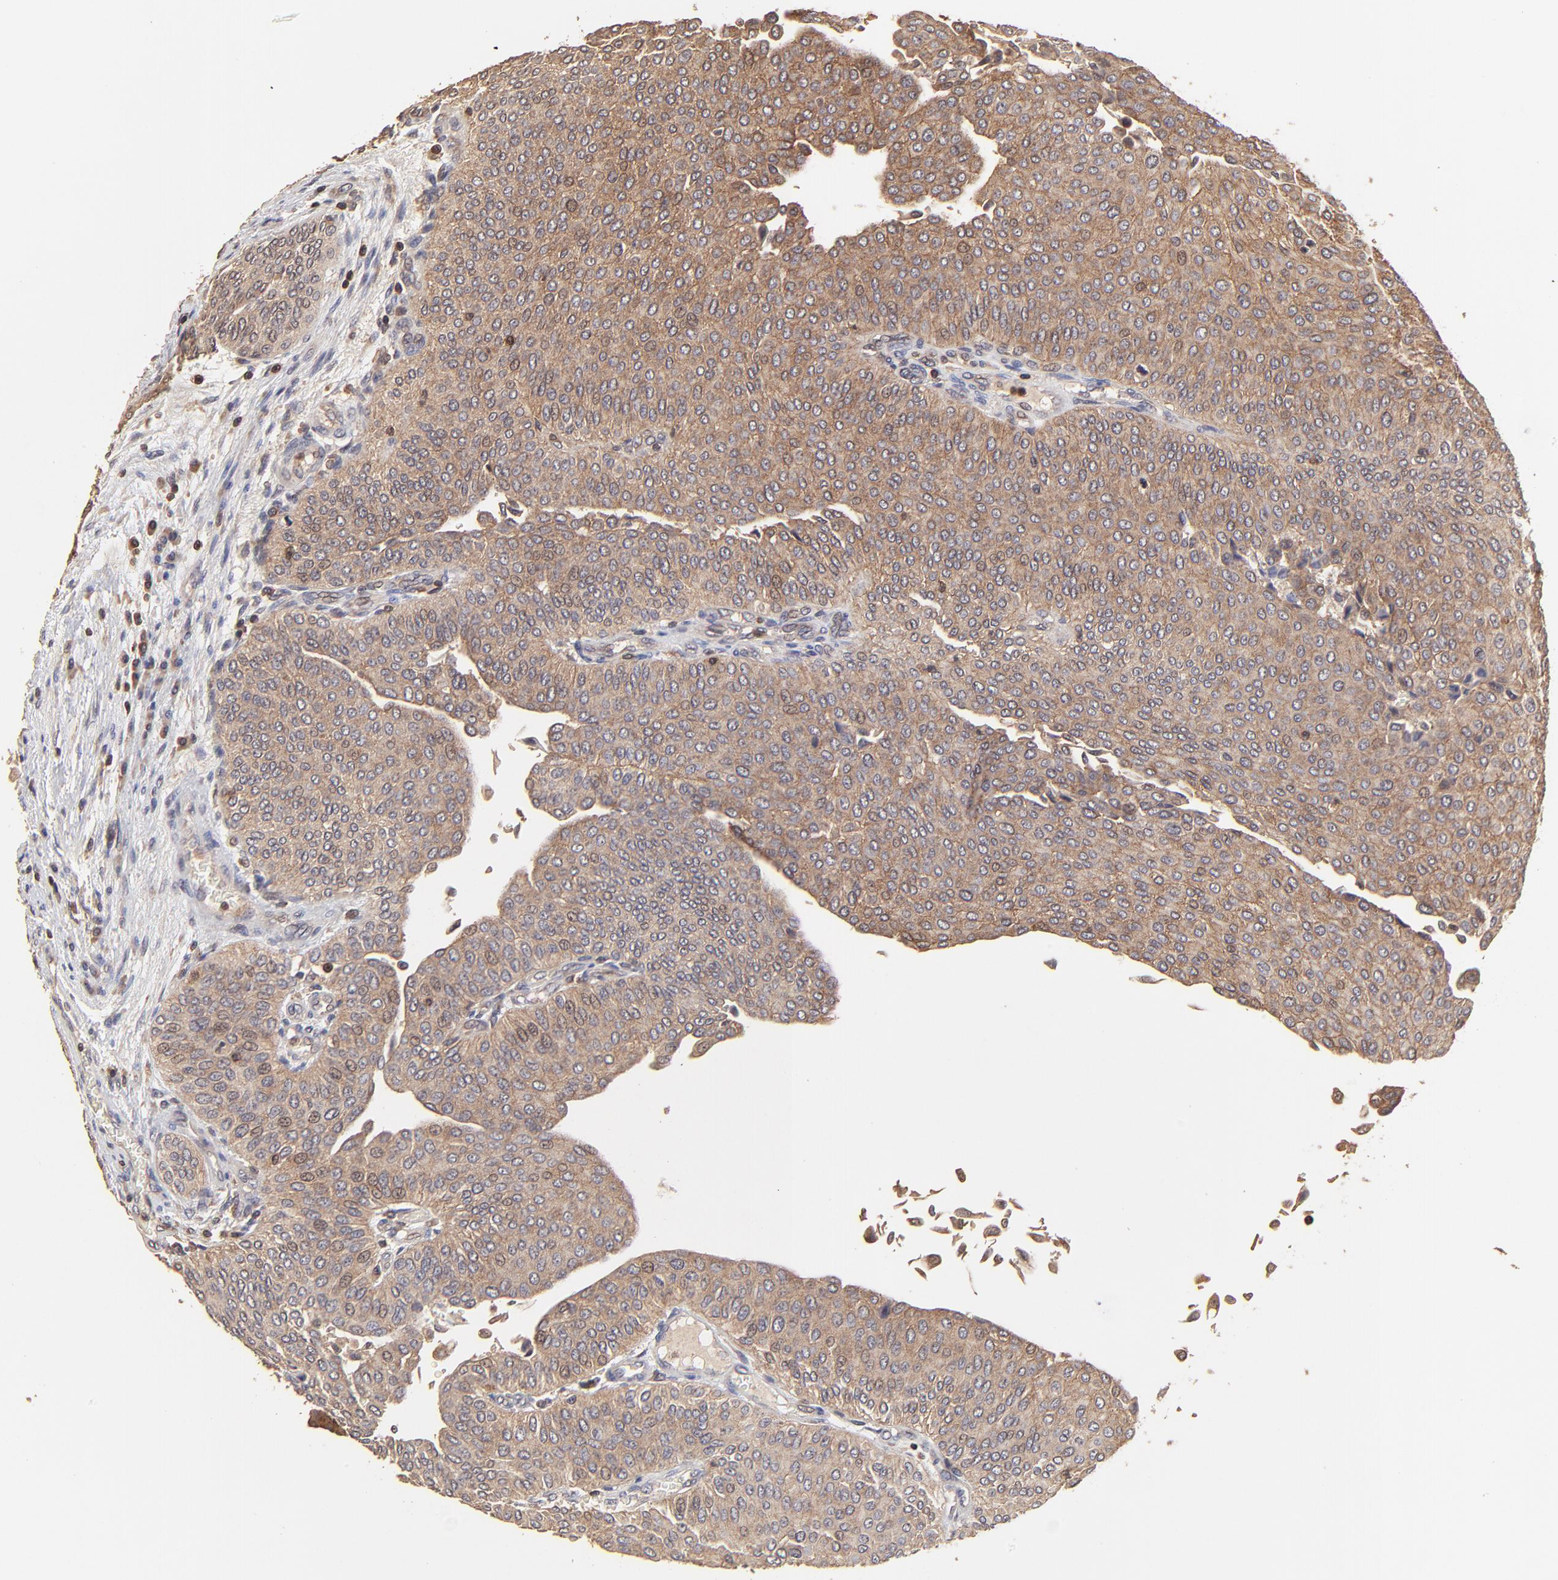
{"staining": {"intensity": "moderate", "quantity": ">75%", "location": "cytoplasmic/membranous"}, "tissue": "urothelial cancer", "cell_type": "Tumor cells", "image_type": "cancer", "snomed": [{"axis": "morphology", "description": "Urothelial carcinoma, Low grade"}, {"axis": "topography", "description": "Urinary bladder"}], "caption": "The image reveals a brown stain indicating the presence of a protein in the cytoplasmic/membranous of tumor cells in low-grade urothelial carcinoma.", "gene": "STON2", "patient": {"sex": "male", "age": 64}}